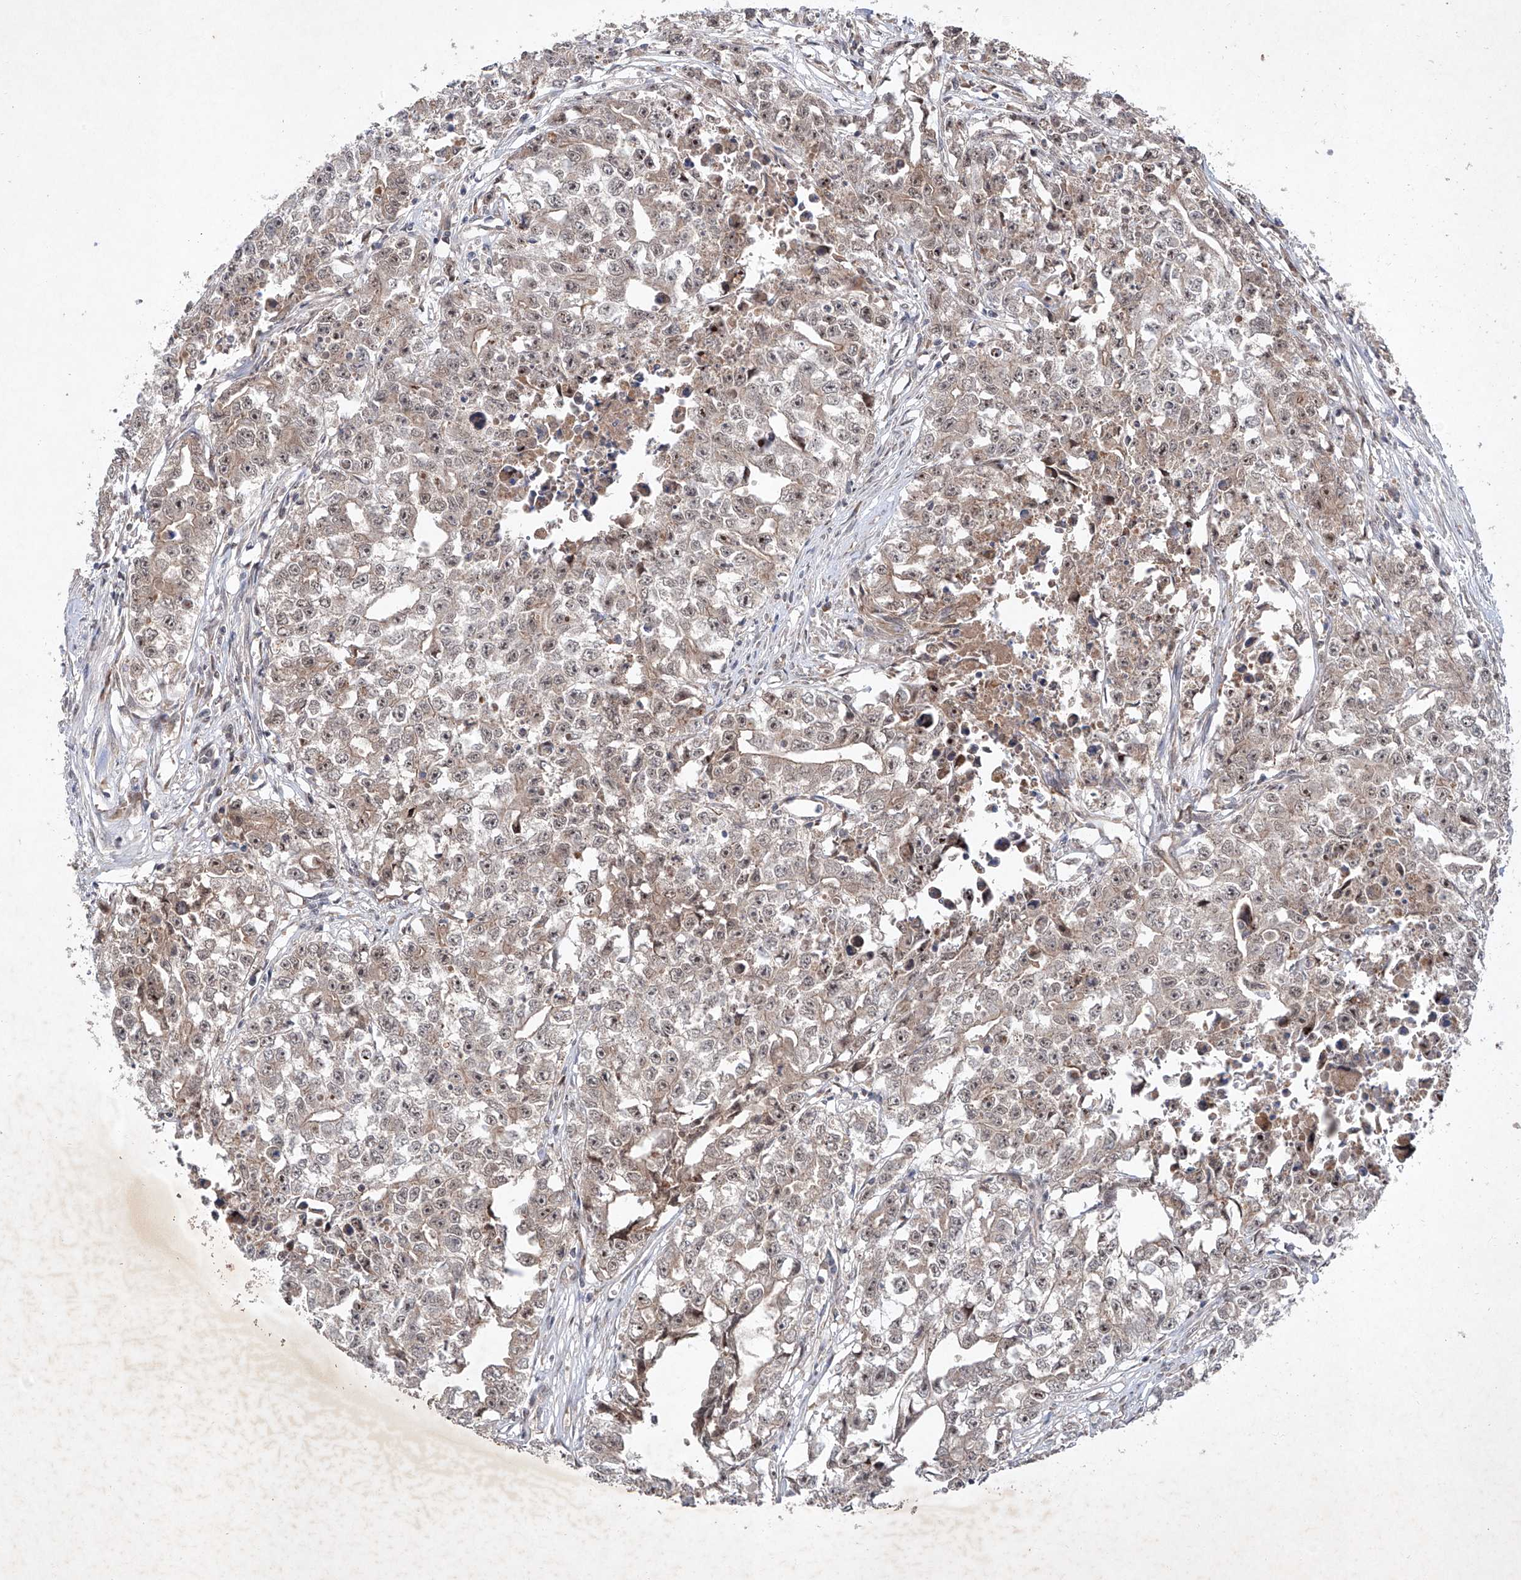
{"staining": {"intensity": "weak", "quantity": "25%-75%", "location": "cytoplasmic/membranous,nuclear"}, "tissue": "testis cancer", "cell_type": "Tumor cells", "image_type": "cancer", "snomed": [{"axis": "morphology", "description": "Seminoma, NOS"}, {"axis": "morphology", "description": "Carcinoma, Embryonal, NOS"}, {"axis": "topography", "description": "Testis"}], "caption": "Weak cytoplasmic/membranous and nuclear staining is present in about 25%-75% of tumor cells in seminoma (testis).", "gene": "FAM135A", "patient": {"sex": "male", "age": 43}}